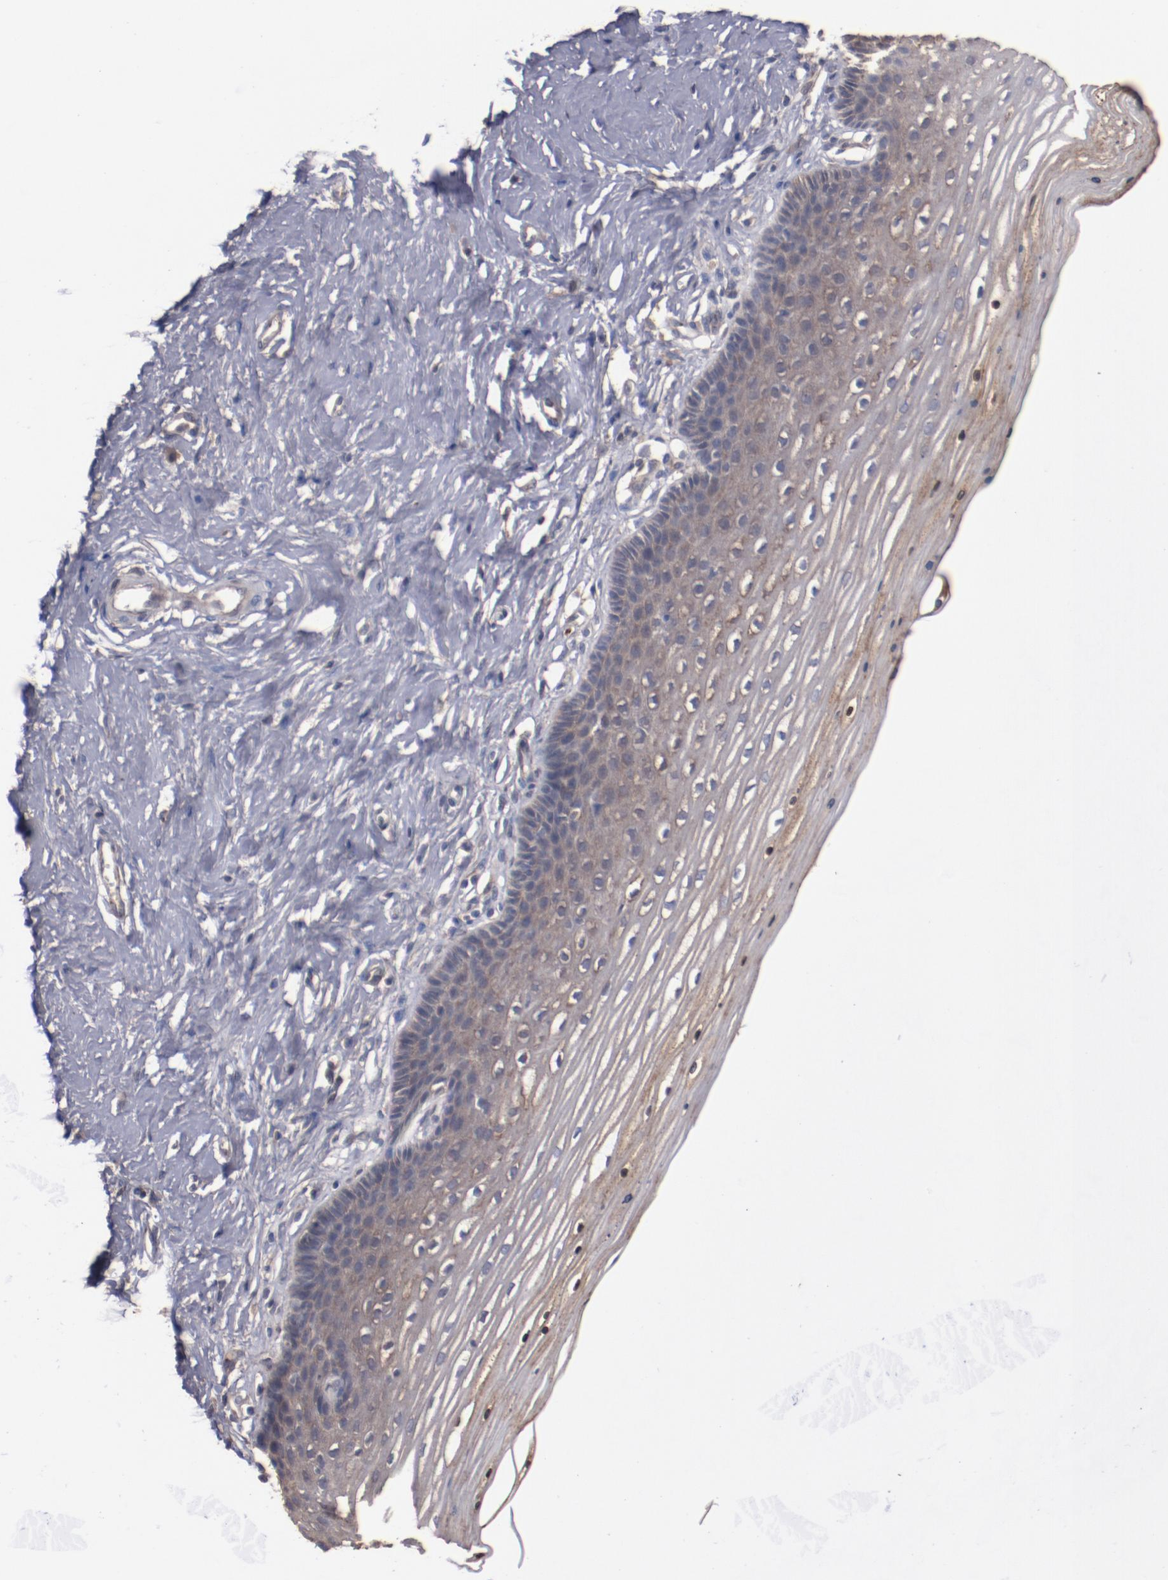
{"staining": {"intensity": "moderate", "quantity": ">75%", "location": "cytoplasmic/membranous"}, "tissue": "cervix", "cell_type": "Glandular cells", "image_type": "normal", "snomed": [{"axis": "morphology", "description": "Normal tissue, NOS"}, {"axis": "topography", "description": "Cervix"}], "caption": "This histopathology image reveals immunohistochemistry staining of benign cervix, with medium moderate cytoplasmic/membranous expression in about >75% of glandular cells.", "gene": "DIPK2B", "patient": {"sex": "female", "age": 39}}